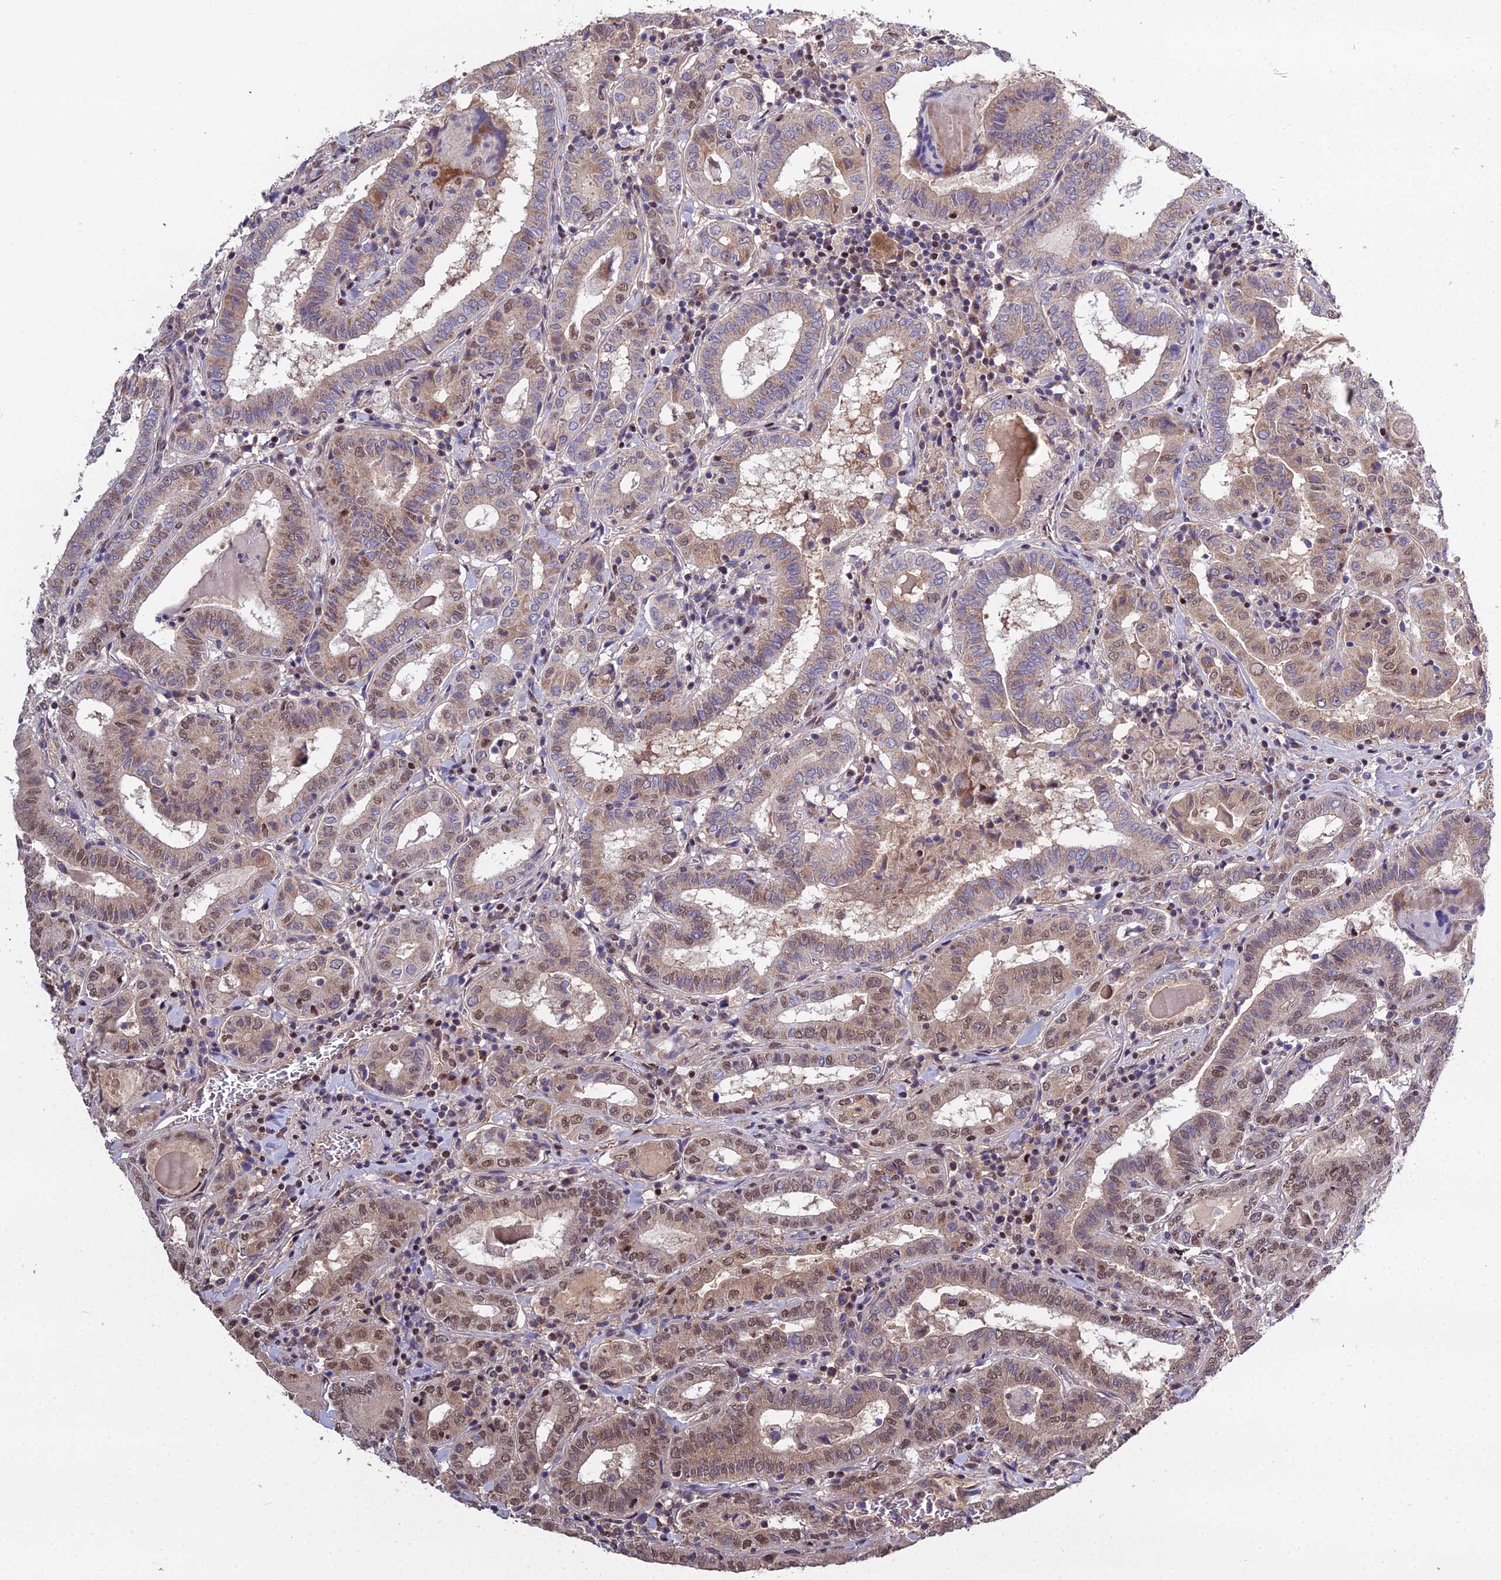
{"staining": {"intensity": "moderate", "quantity": "25%-75%", "location": "nuclear"}, "tissue": "thyroid cancer", "cell_type": "Tumor cells", "image_type": "cancer", "snomed": [{"axis": "morphology", "description": "Papillary adenocarcinoma, NOS"}, {"axis": "topography", "description": "Thyroid gland"}], "caption": "Brown immunohistochemical staining in papillary adenocarcinoma (thyroid) exhibits moderate nuclear expression in about 25%-75% of tumor cells.", "gene": "ARL2", "patient": {"sex": "female", "age": 72}}